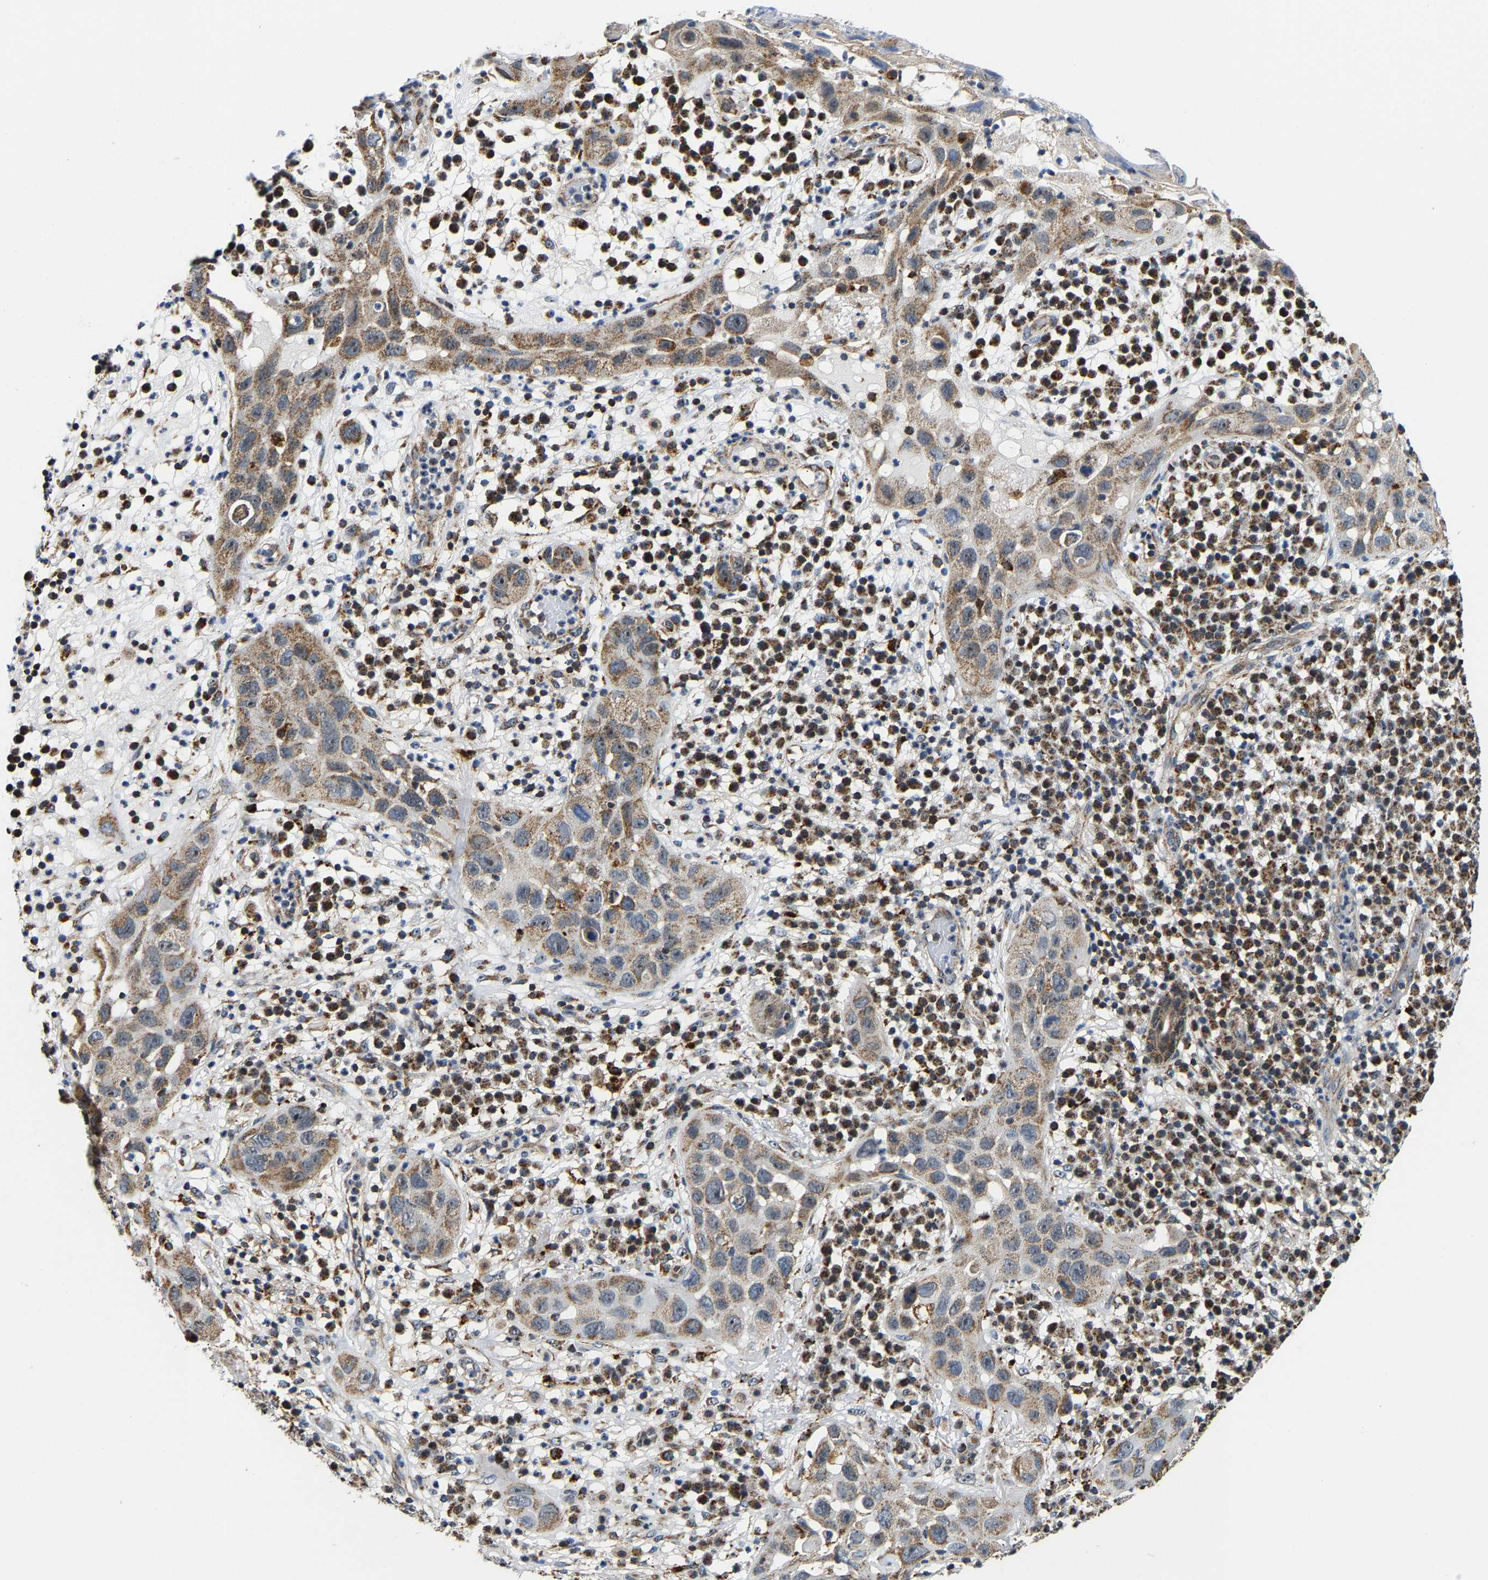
{"staining": {"intensity": "moderate", "quantity": "25%-75%", "location": "cytoplasmic/membranous"}, "tissue": "skin cancer", "cell_type": "Tumor cells", "image_type": "cancer", "snomed": [{"axis": "morphology", "description": "Squamous cell carcinoma in situ, NOS"}, {"axis": "morphology", "description": "Squamous cell carcinoma, NOS"}, {"axis": "topography", "description": "Skin"}], "caption": "Protein analysis of squamous cell carcinoma in situ (skin) tissue demonstrates moderate cytoplasmic/membranous positivity in about 25%-75% of tumor cells.", "gene": "GIMAP7", "patient": {"sex": "male", "age": 93}}